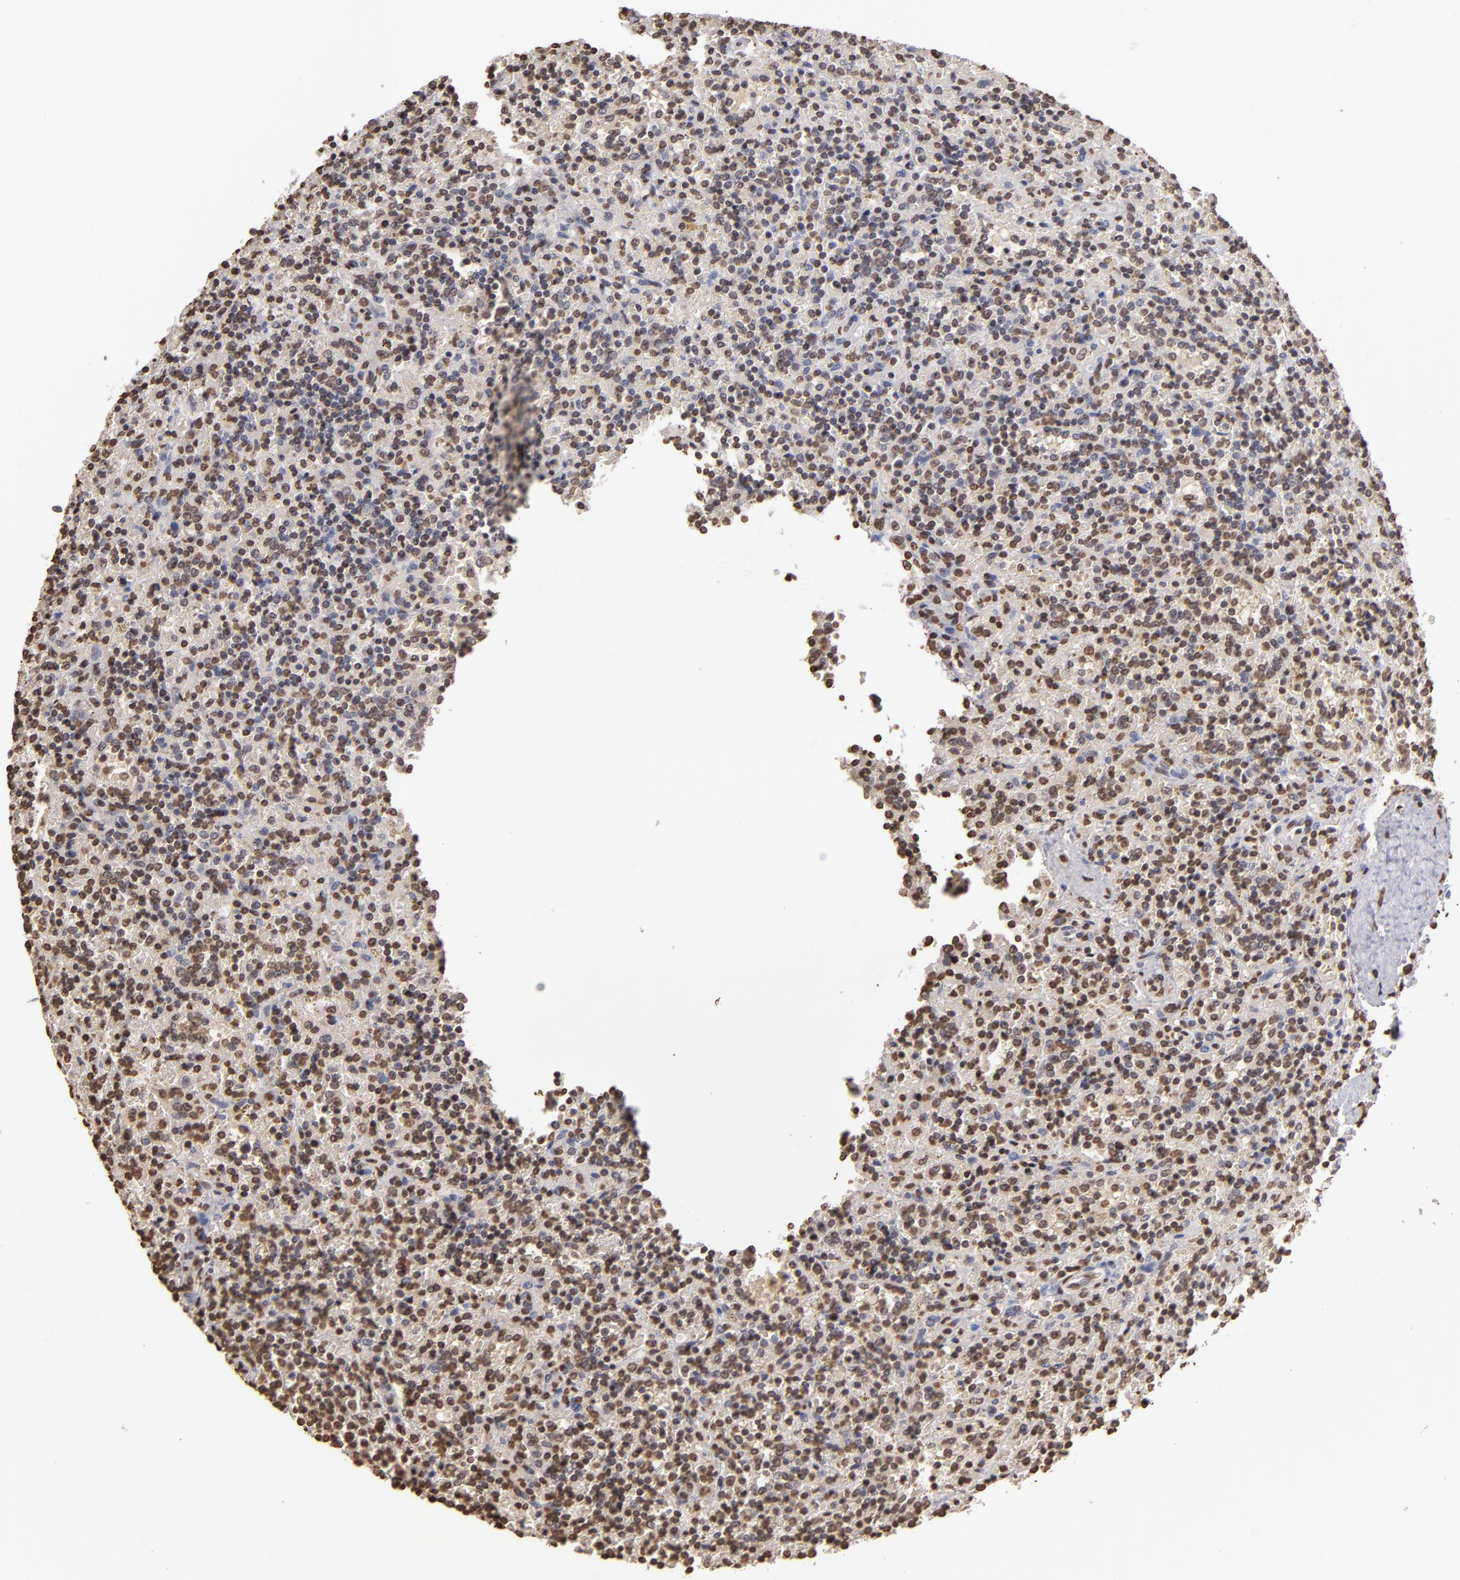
{"staining": {"intensity": "weak", "quantity": "25%-75%", "location": "nuclear"}, "tissue": "lymphoma", "cell_type": "Tumor cells", "image_type": "cancer", "snomed": [{"axis": "morphology", "description": "Malignant lymphoma, non-Hodgkin's type, Low grade"}, {"axis": "topography", "description": "Spleen"}], "caption": "Human low-grade malignant lymphoma, non-Hodgkin's type stained for a protein (brown) shows weak nuclear positive staining in about 25%-75% of tumor cells.", "gene": "LBX1", "patient": {"sex": "male", "age": 67}}